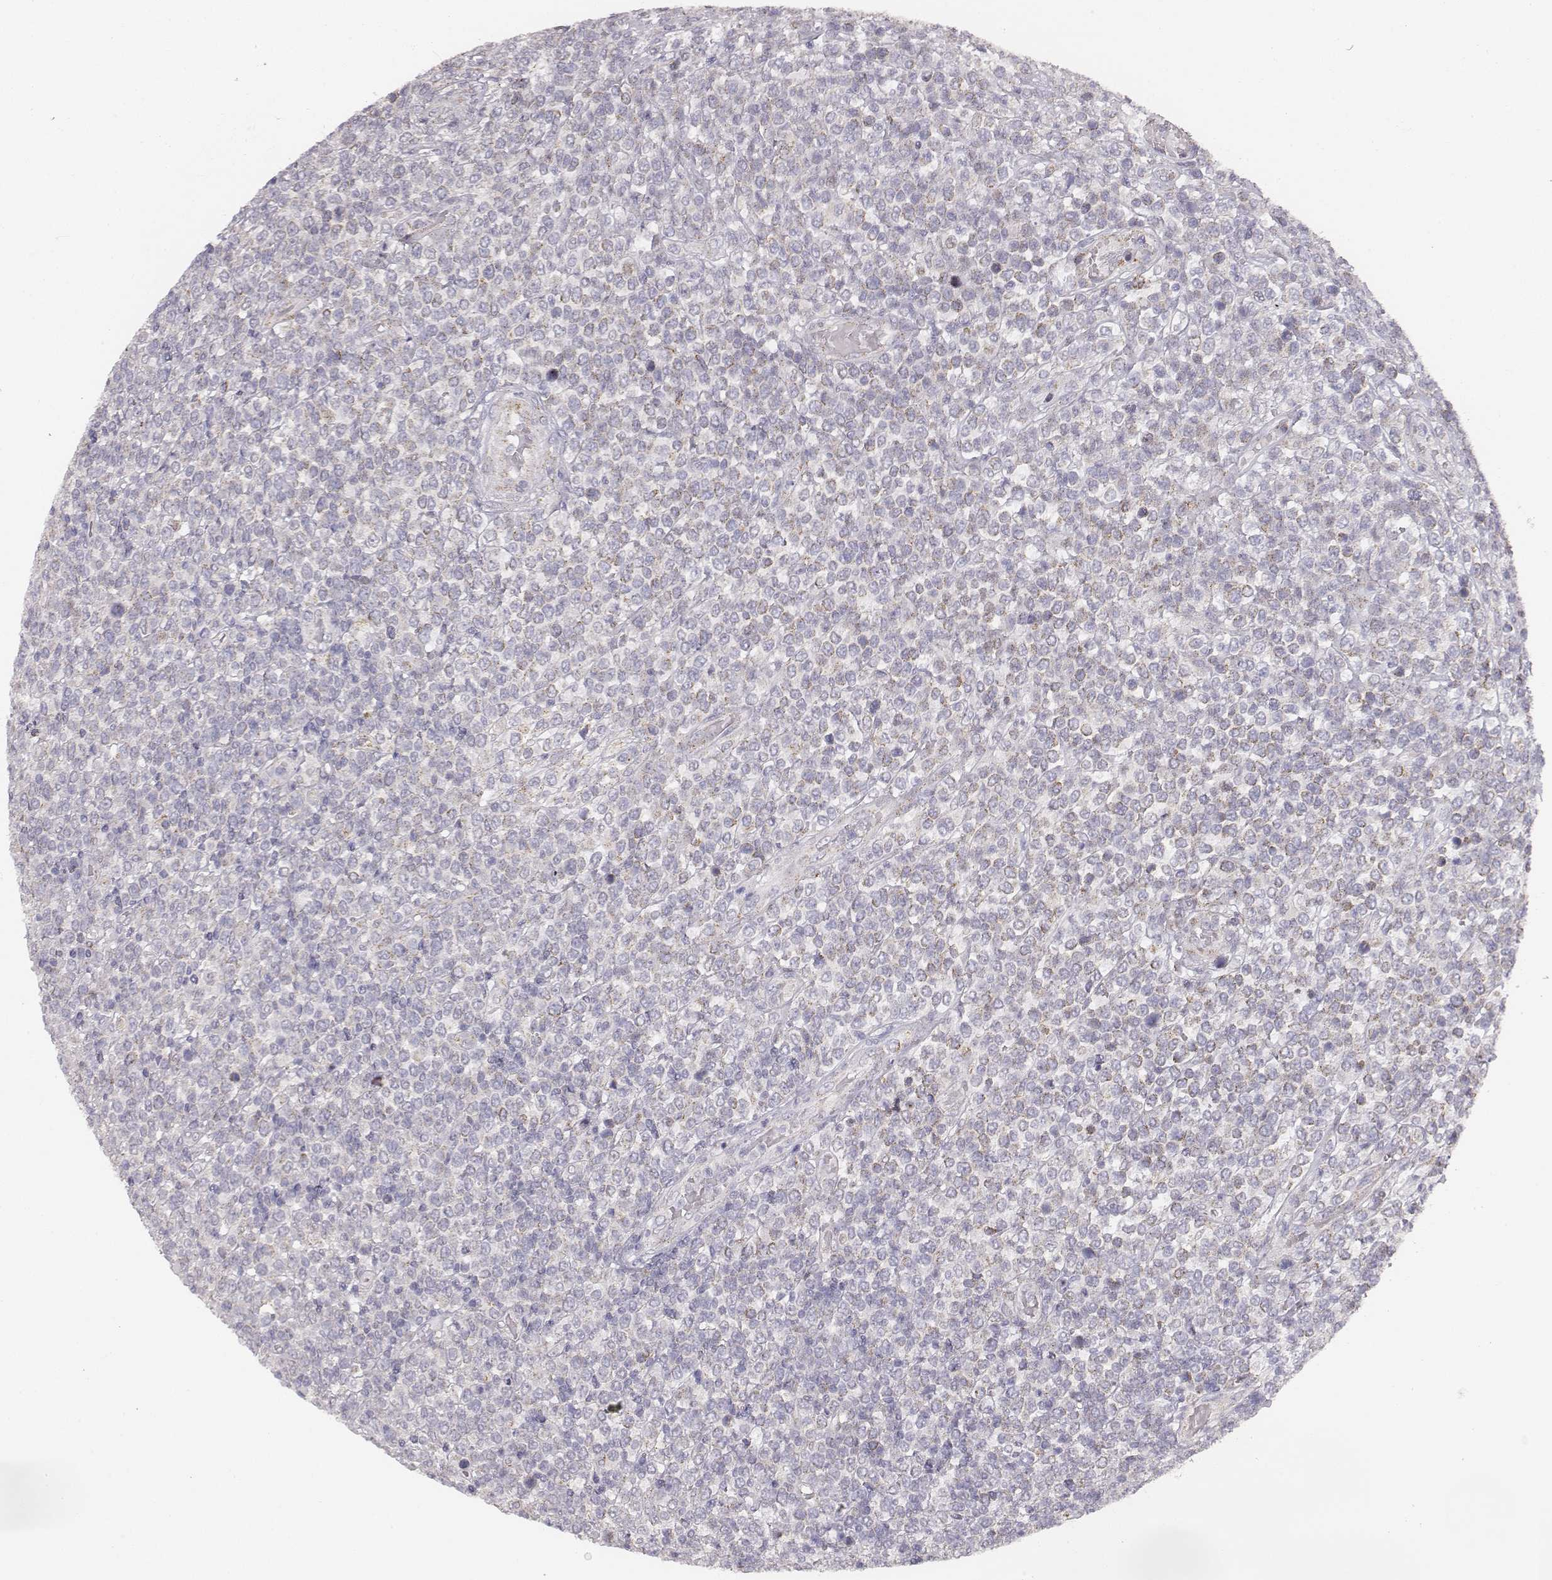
{"staining": {"intensity": "negative", "quantity": "none", "location": "none"}, "tissue": "lymphoma", "cell_type": "Tumor cells", "image_type": "cancer", "snomed": [{"axis": "morphology", "description": "Malignant lymphoma, non-Hodgkin's type, High grade"}, {"axis": "topography", "description": "Soft tissue"}], "caption": "A micrograph of lymphoma stained for a protein displays no brown staining in tumor cells.", "gene": "ABCD3", "patient": {"sex": "female", "age": 56}}